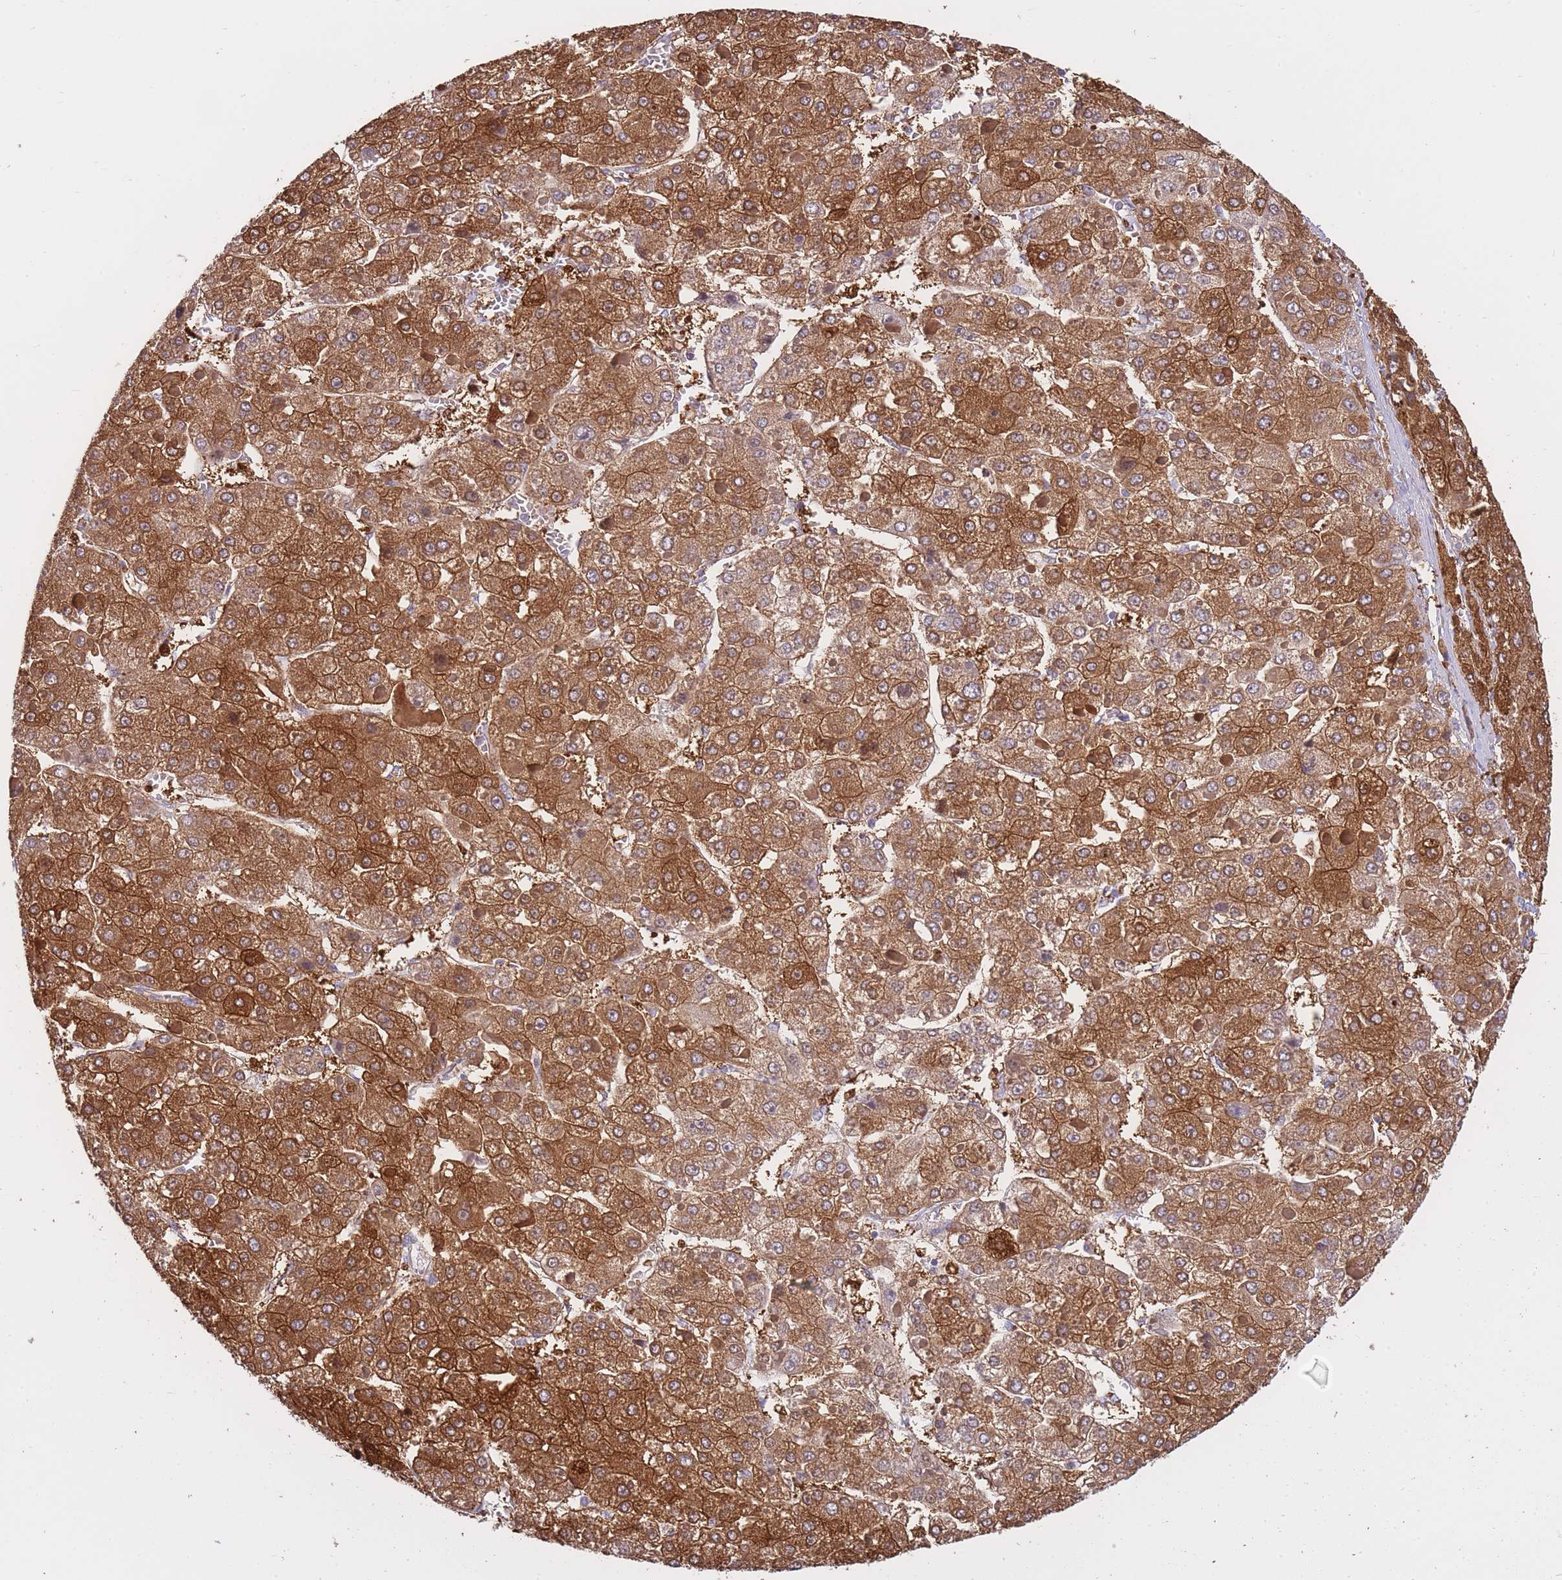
{"staining": {"intensity": "strong", "quantity": ">75%", "location": "cytoplasmic/membranous"}, "tissue": "liver cancer", "cell_type": "Tumor cells", "image_type": "cancer", "snomed": [{"axis": "morphology", "description": "Carcinoma, Hepatocellular, NOS"}, {"axis": "topography", "description": "Liver"}], "caption": "Human hepatocellular carcinoma (liver) stained with a protein marker demonstrates strong staining in tumor cells.", "gene": "ECPAS", "patient": {"sex": "female", "age": 73}}